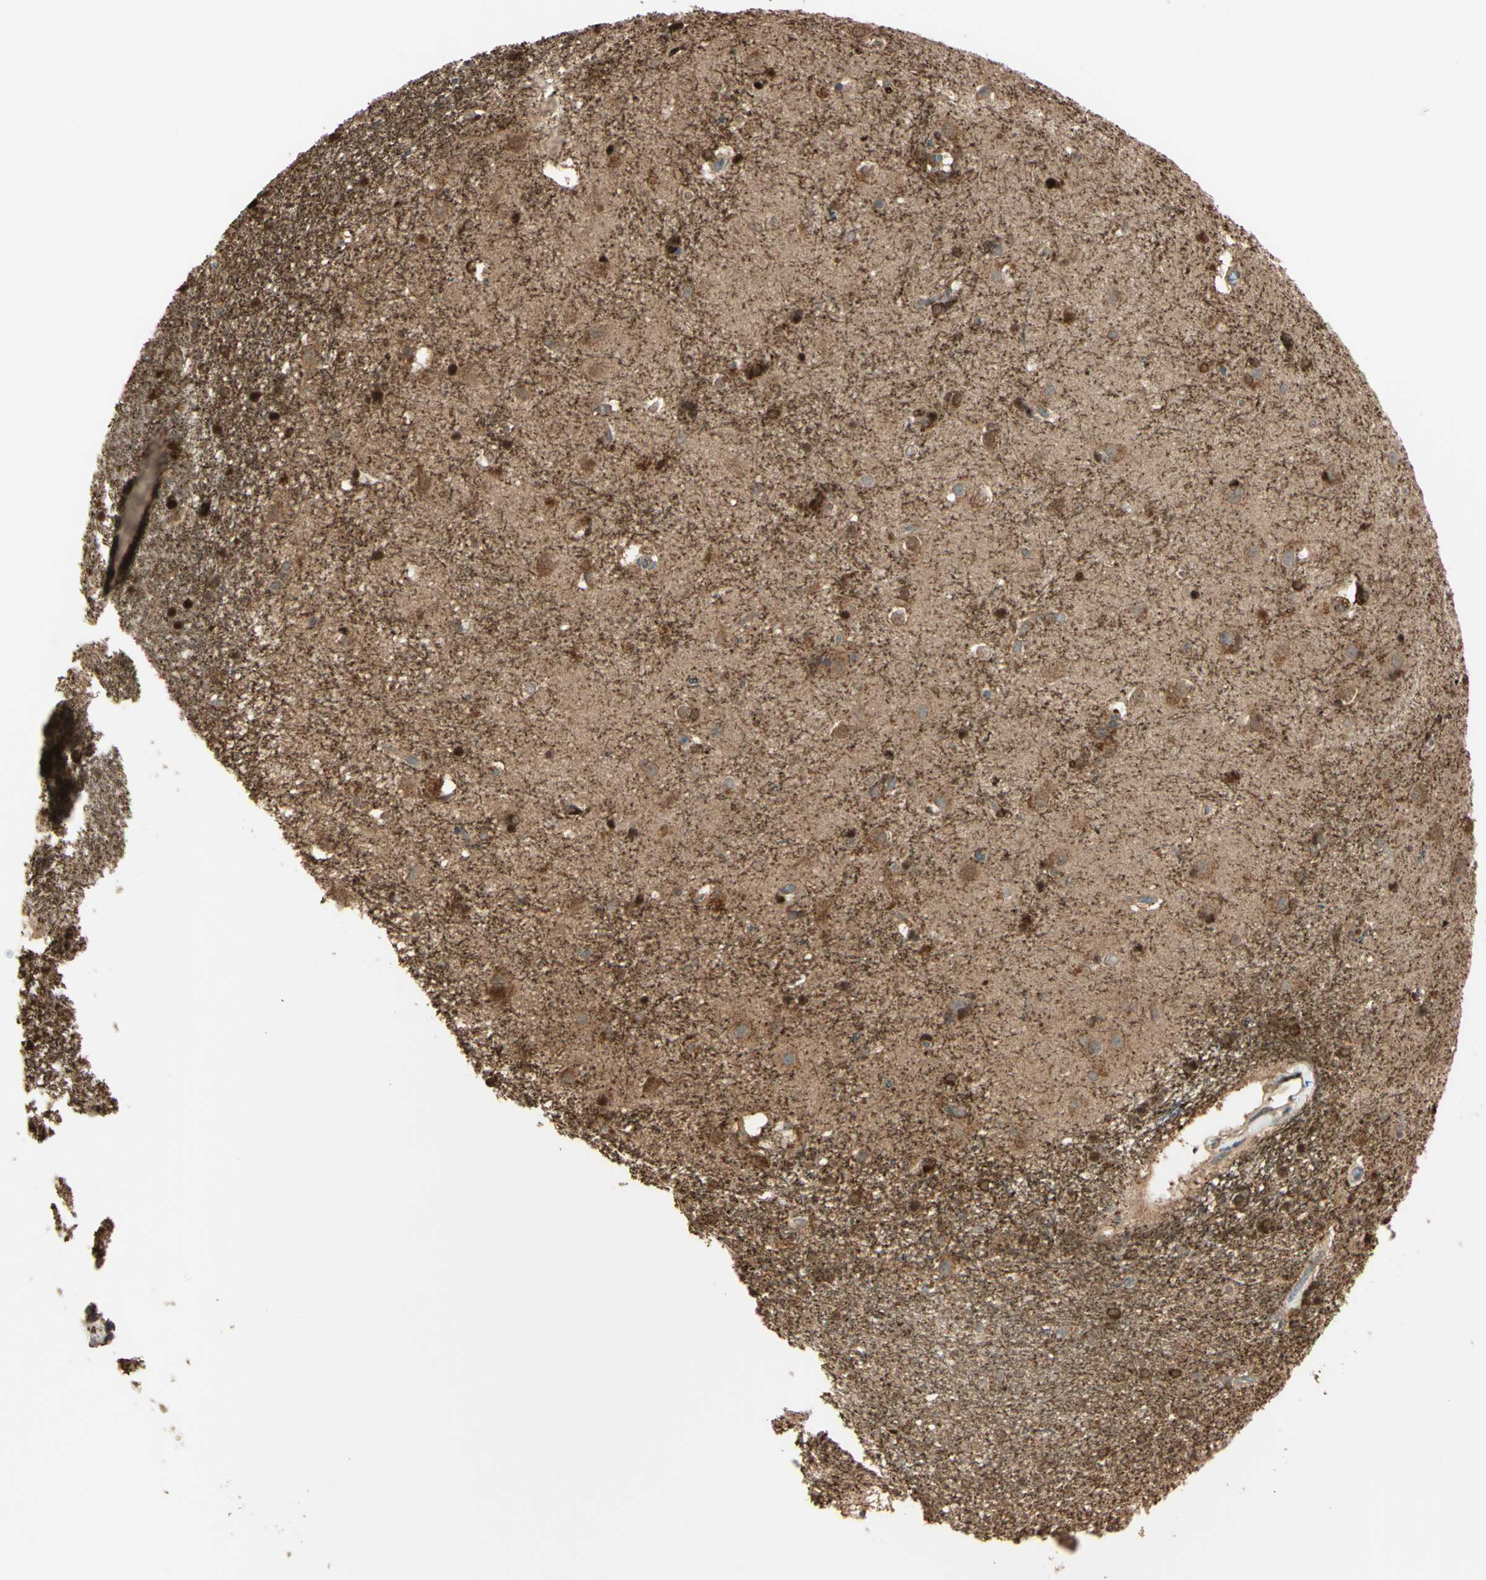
{"staining": {"intensity": "strong", "quantity": "25%-75%", "location": "cytoplasmic/membranous"}, "tissue": "caudate", "cell_type": "Glial cells", "image_type": "normal", "snomed": [{"axis": "morphology", "description": "Normal tissue, NOS"}, {"axis": "topography", "description": "Lateral ventricle wall"}], "caption": "A high amount of strong cytoplasmic/membranous staining is seen in about 25%-75% of glial cells in benign caudate.", "gene": "PTPN12", "patient": {"sex": "female", "age": 19}}